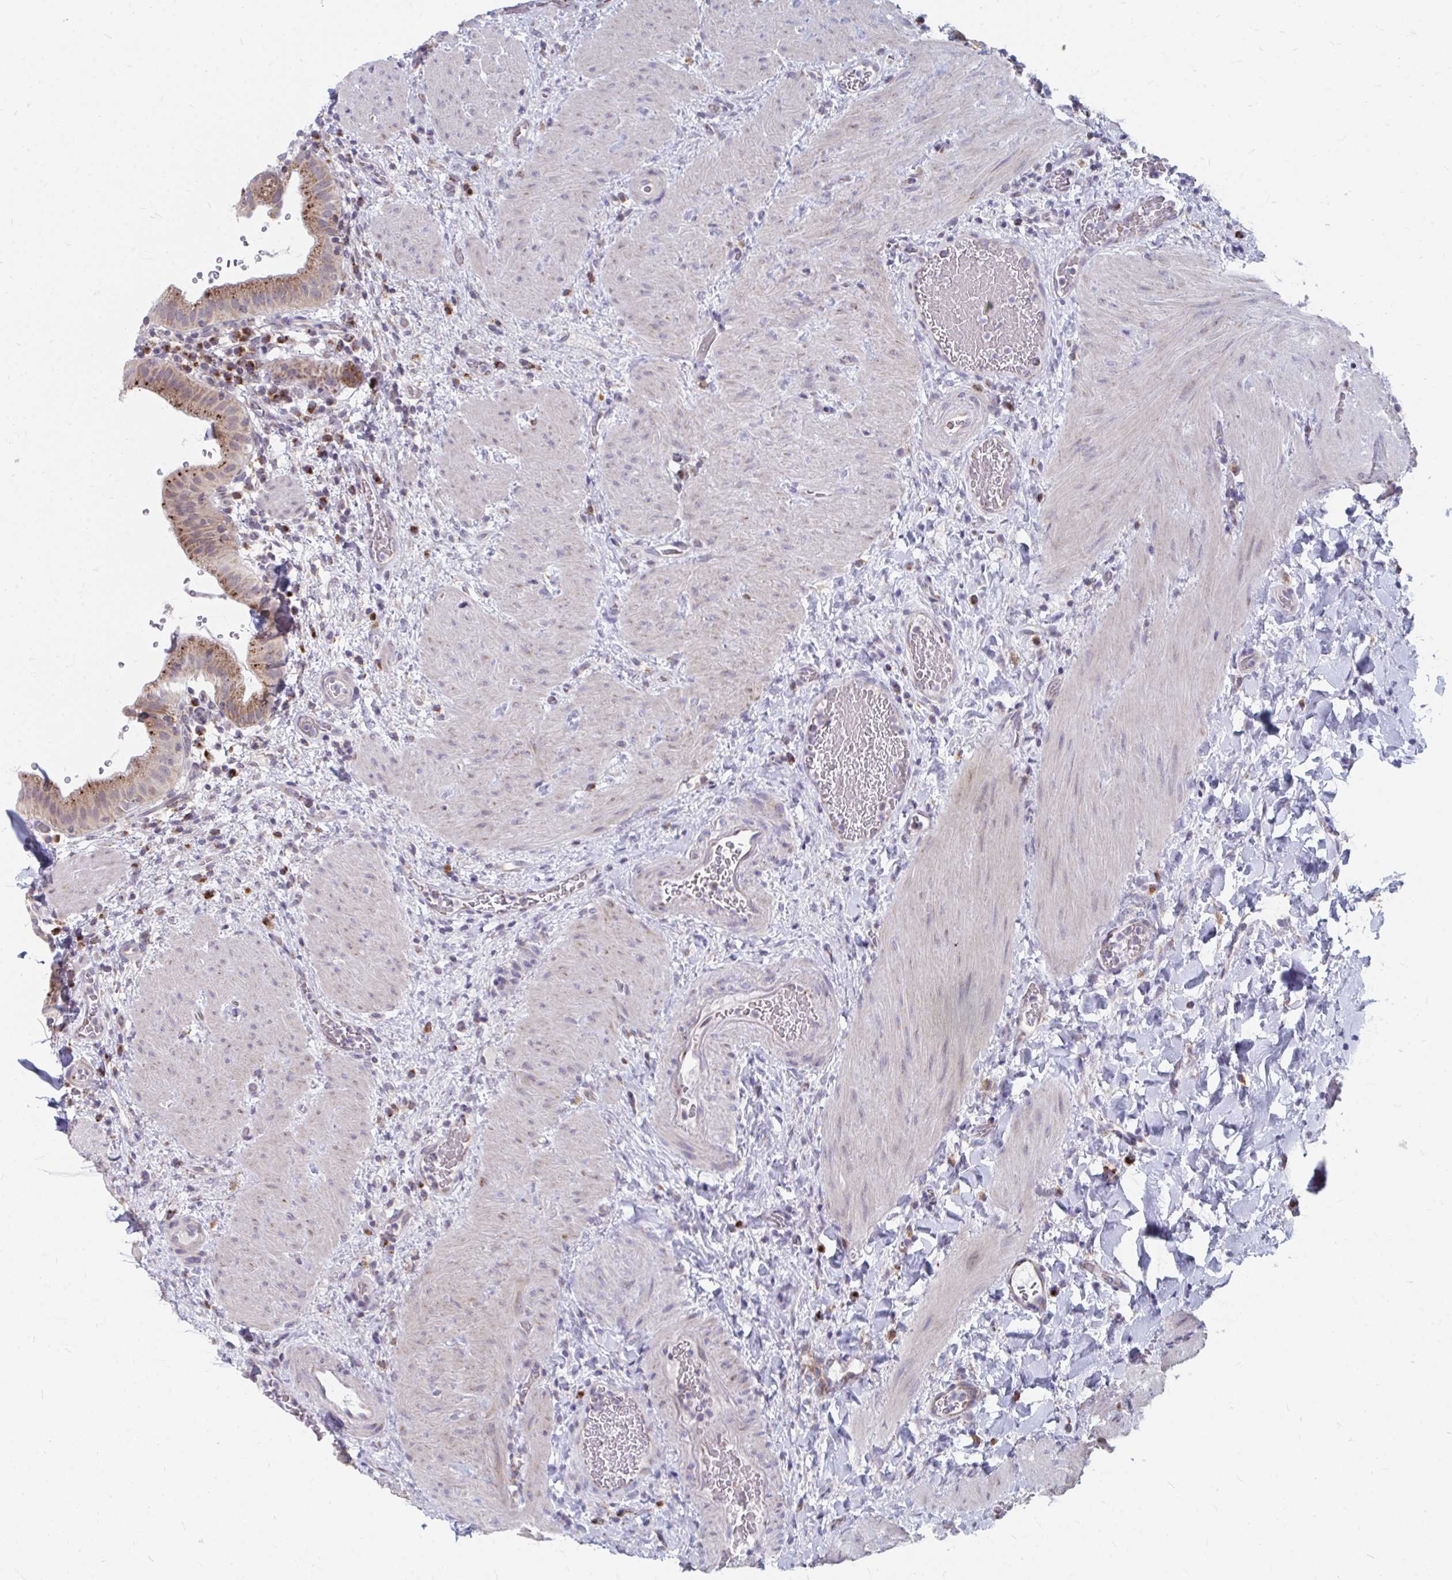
{"staining": {"intensity": "moderate", "quantity": ">75%", "location": "cytoplasmic/membranous"}, "tissue": "gallbladder", "cell_type": "Glandular cells", "image_type": "normal", "snomed": [{"axis": "morphology", "description": "Normal tissue, NOS"}, {"axis": "topography", "description": "Gallbladder"}], "caption": "Gallbladder stained for a protein (brown) demonstrates moderate cytoplasmic/membranous positive expression in approximately >75% of glandular cells.", "gene": "PABIR3", "patient": {"sex": "male", "age": 26}}